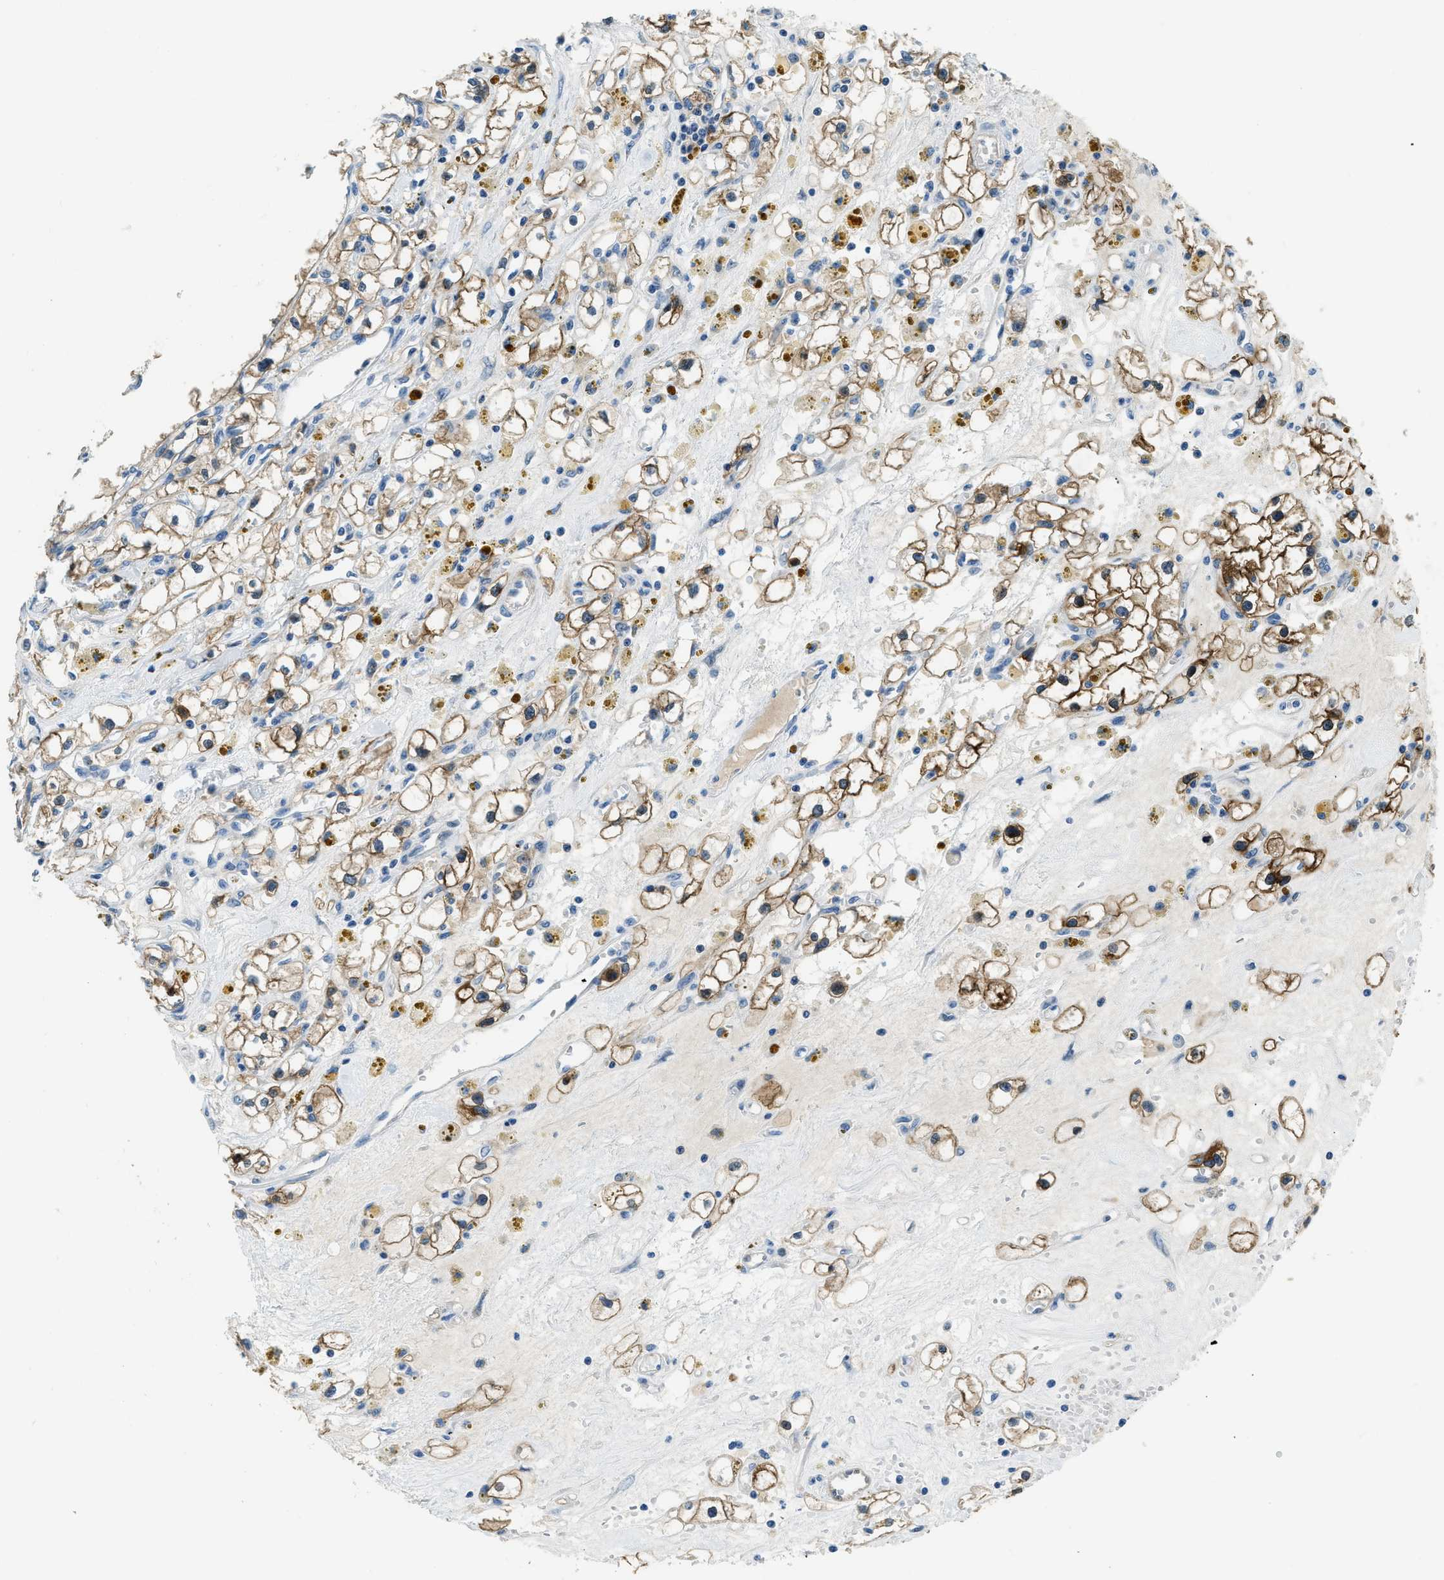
{"staining": {"intensity": "moderate", "quantity": ">75%", "location": "cytoplasmic/membranous"}, "tissue": "renal cancer", "cell_type": "Tumor cells", "image_type": "cancer", "snomed": [{"axis": "morphology", "description": "Adenocarcinoma, NOS"}, {"axis": "topography", "description": "Kidney"}], "caption": "Protein positivity by immunohistochemistry displays moderate cytoplasmic/membranous staining in approximately >75% of tumor cells in renal cancer (adenocarcinoma).", "gene": "PFKP", "patient": {"sex": "male", "age": 56}}